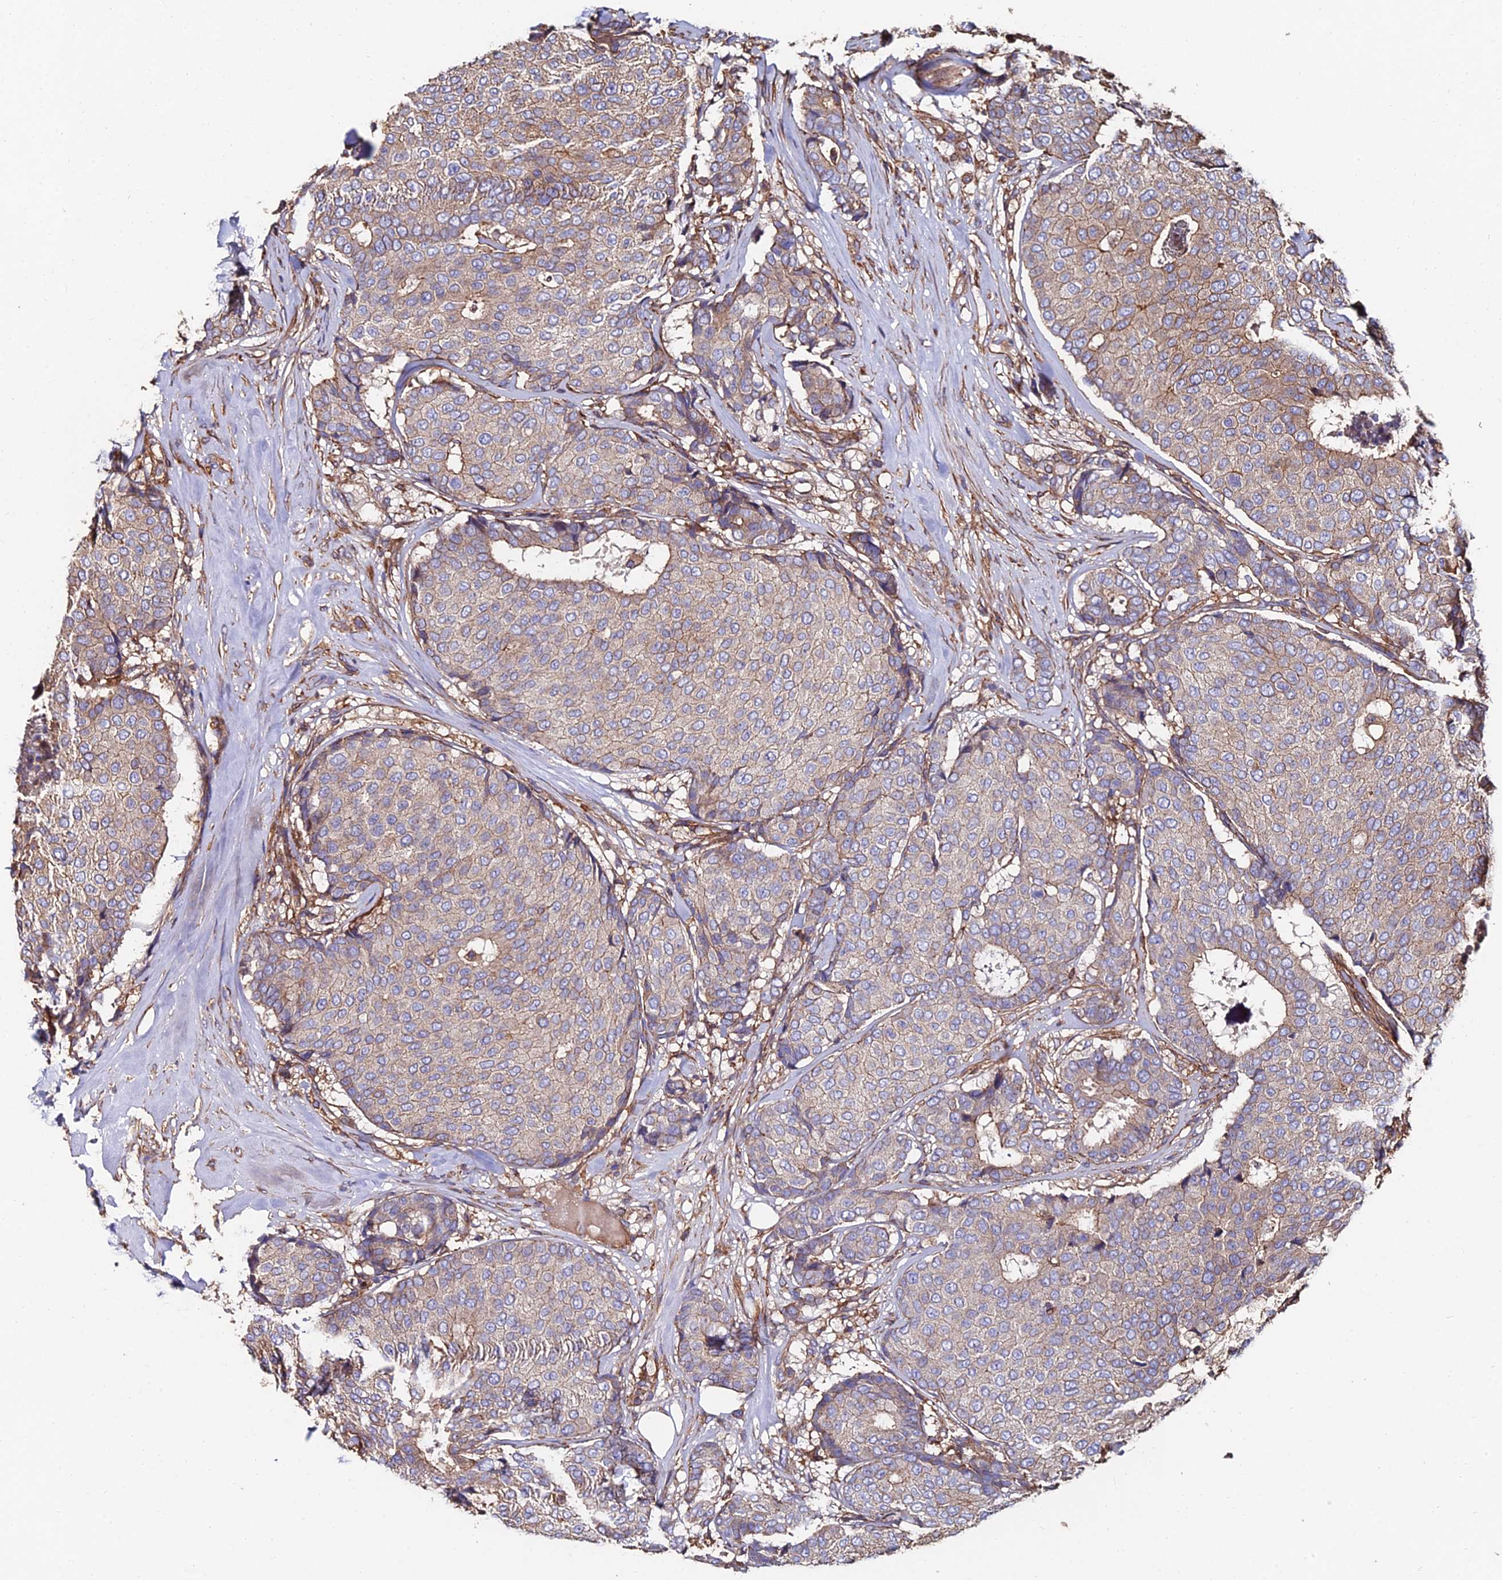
{"staining": {"intensity": "weak", "quantity": "25%-75%", "location": "cytoplasmic/membranous"}, "tissue": "breast cancer", "cell_type": "Tumor cells", "image_type": "cancer", "snomed": [{"axis": "morphology", "description": "Duct carcinoma"}, {"axis": "topography", "description": "Breast"}], "caption": "Immunohistochemistry staining of breast intraductal carcinoma, which demonstrates low levels of weak cytoplasmic/membranous staining in about 25%-75% of tumor cells indicating weak cytoplasmic/membranous protein staining. The staining was performed using DAB (brown) for protein detection and nuclei were counterstained in hematoxylin (blue).", "gene": "EXT1", "patient": {"sex": "female", "age": 75}}